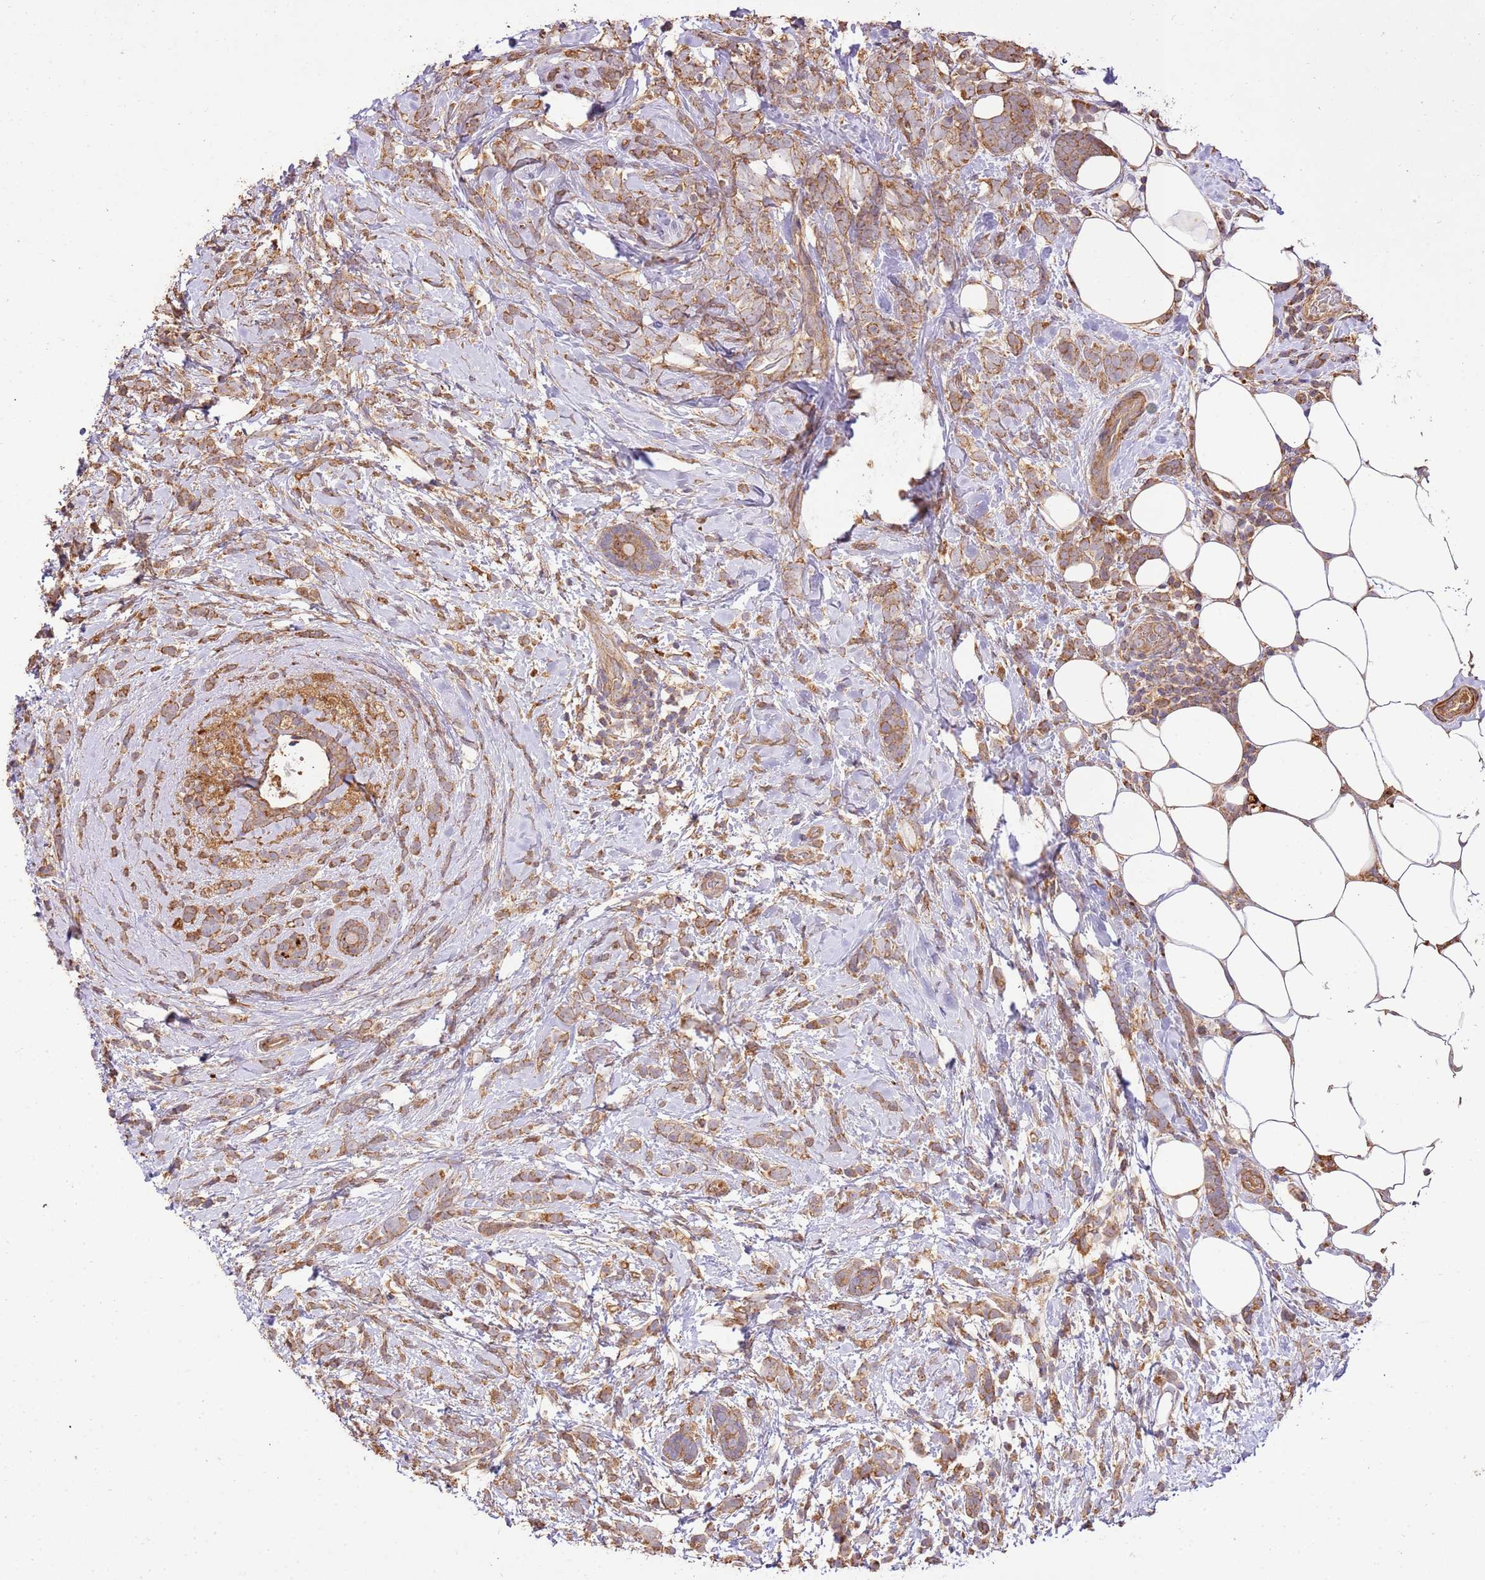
{"staining": {"intensity": "moderate", "quantity": ">75%", "location": "cytoplasmic/membranous"}, "tissue": "breast cancer", "cell_type": "Tumor cells", "image_type": "cancer", "snomed": [{"axis": "morphology", "description": "Lobular carcinoma"}, {"axis": "topography", "description": "Breast"}], "caption": "Immunohistochemistry image of neoplastic tissue: breast cancer (lobular carcinoma) stained using immunohistochemistry shows medium levels of moderate protein expression localized specifically in the cytoplasmic/membranous of tumor cells, appearing as a cytoplasmic/membranous brown color.", "gene": "CEP55", "patient": {"sex": "female", "age": 58}}